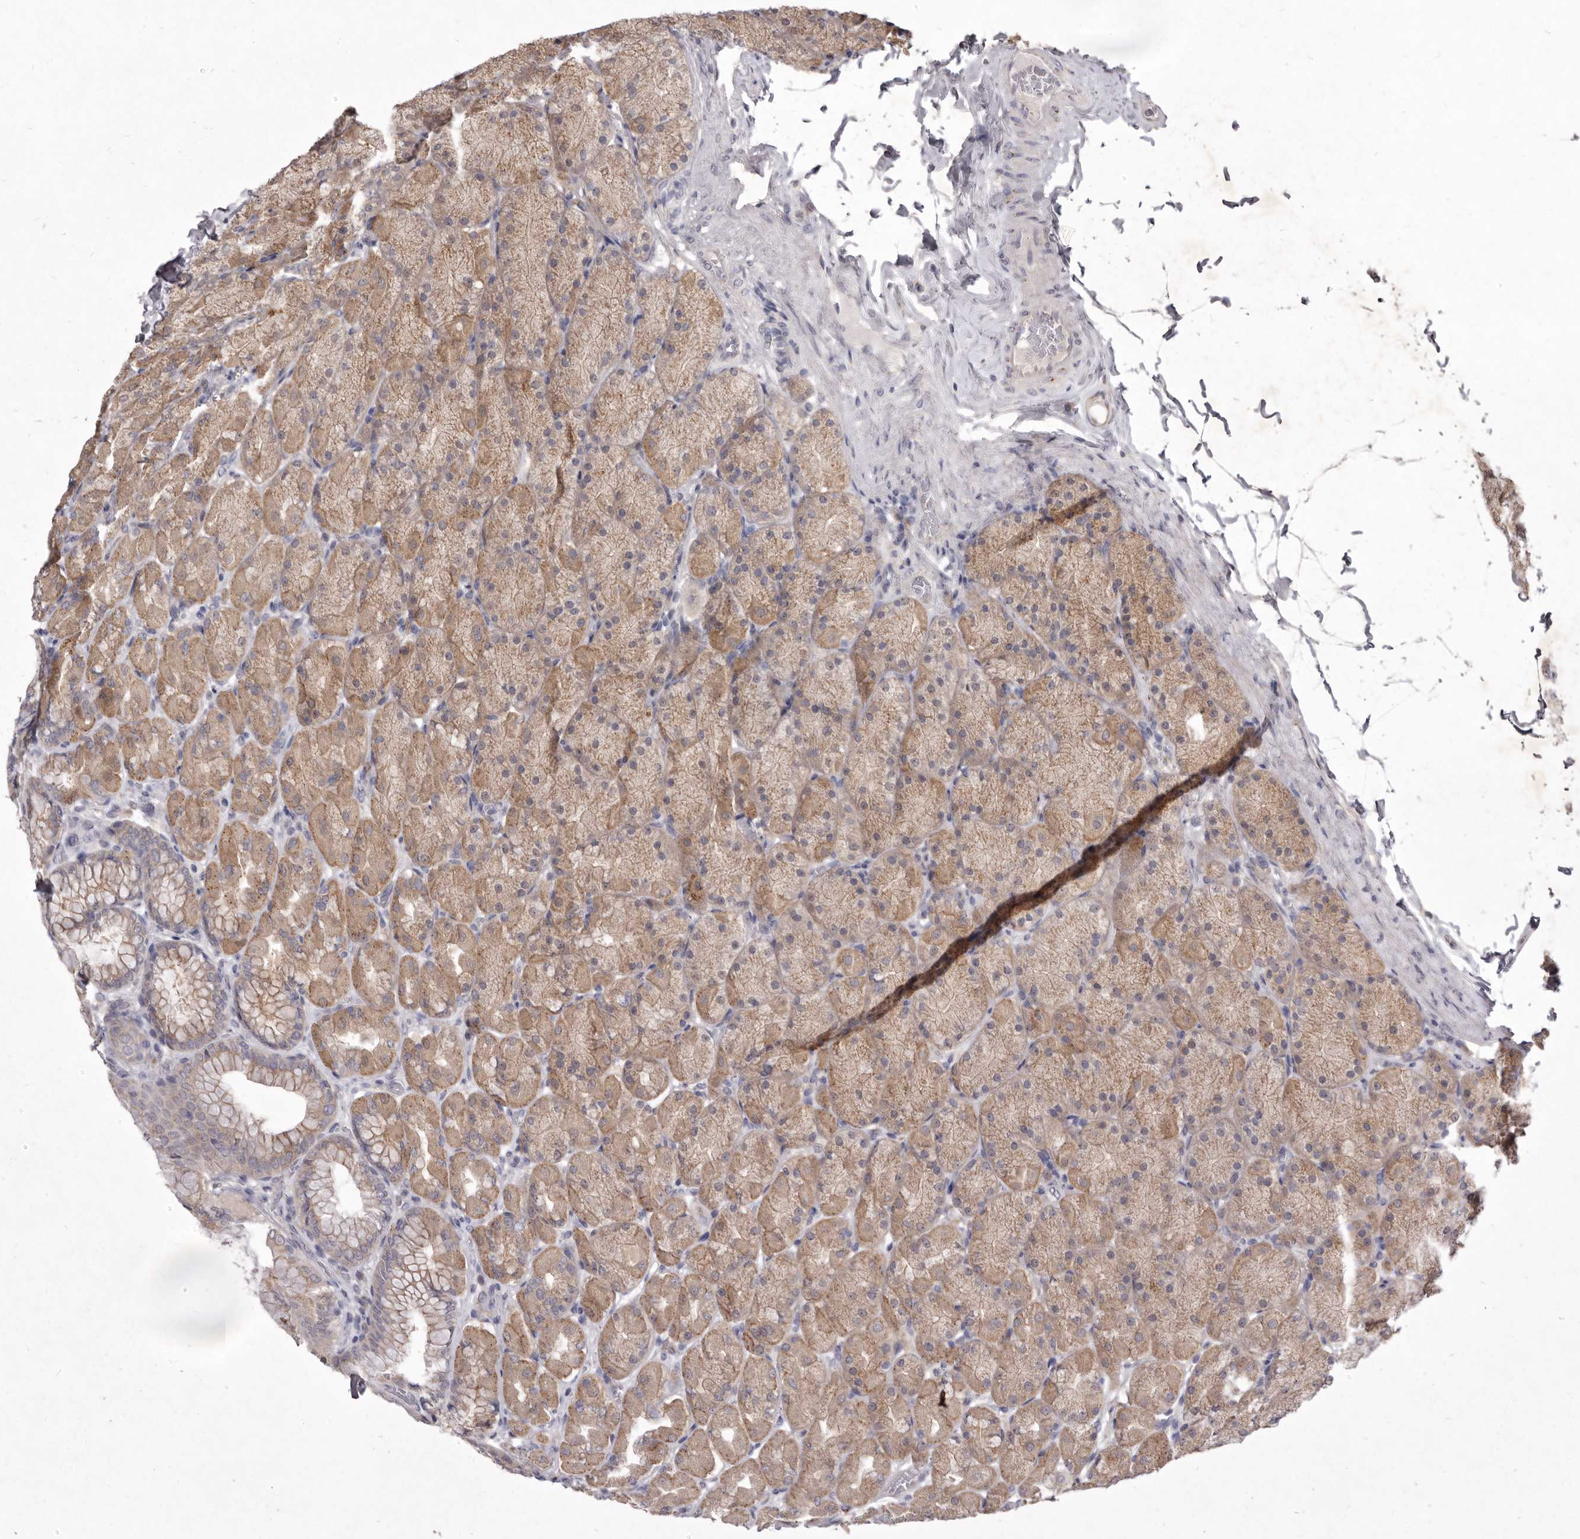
{"staining": {"intensity": "moderate", "quantity": ">75%", "location": "cytoplasmic/membranous"}, "tissue": "stomach", "cell_type": "Glandular cells", "image_type": "normal", "snomed": [{"axis": "morphology", "description": "Normal tissue, NOS"}, {"axis": "topography", "description": "Stomach, upper"}], "caption": "Immunohistochemistry (DAB) staining of benign human stomach exhibits moderate cytoplasmic/membranous protein positivity in about >75% of glandular cells. Immunohistochemistry (ihc) stains the protein of interest in brown and the nuclei are stained blue.", "gene": "P2RX6", "patient": {"sex": "female", "age": 56}}